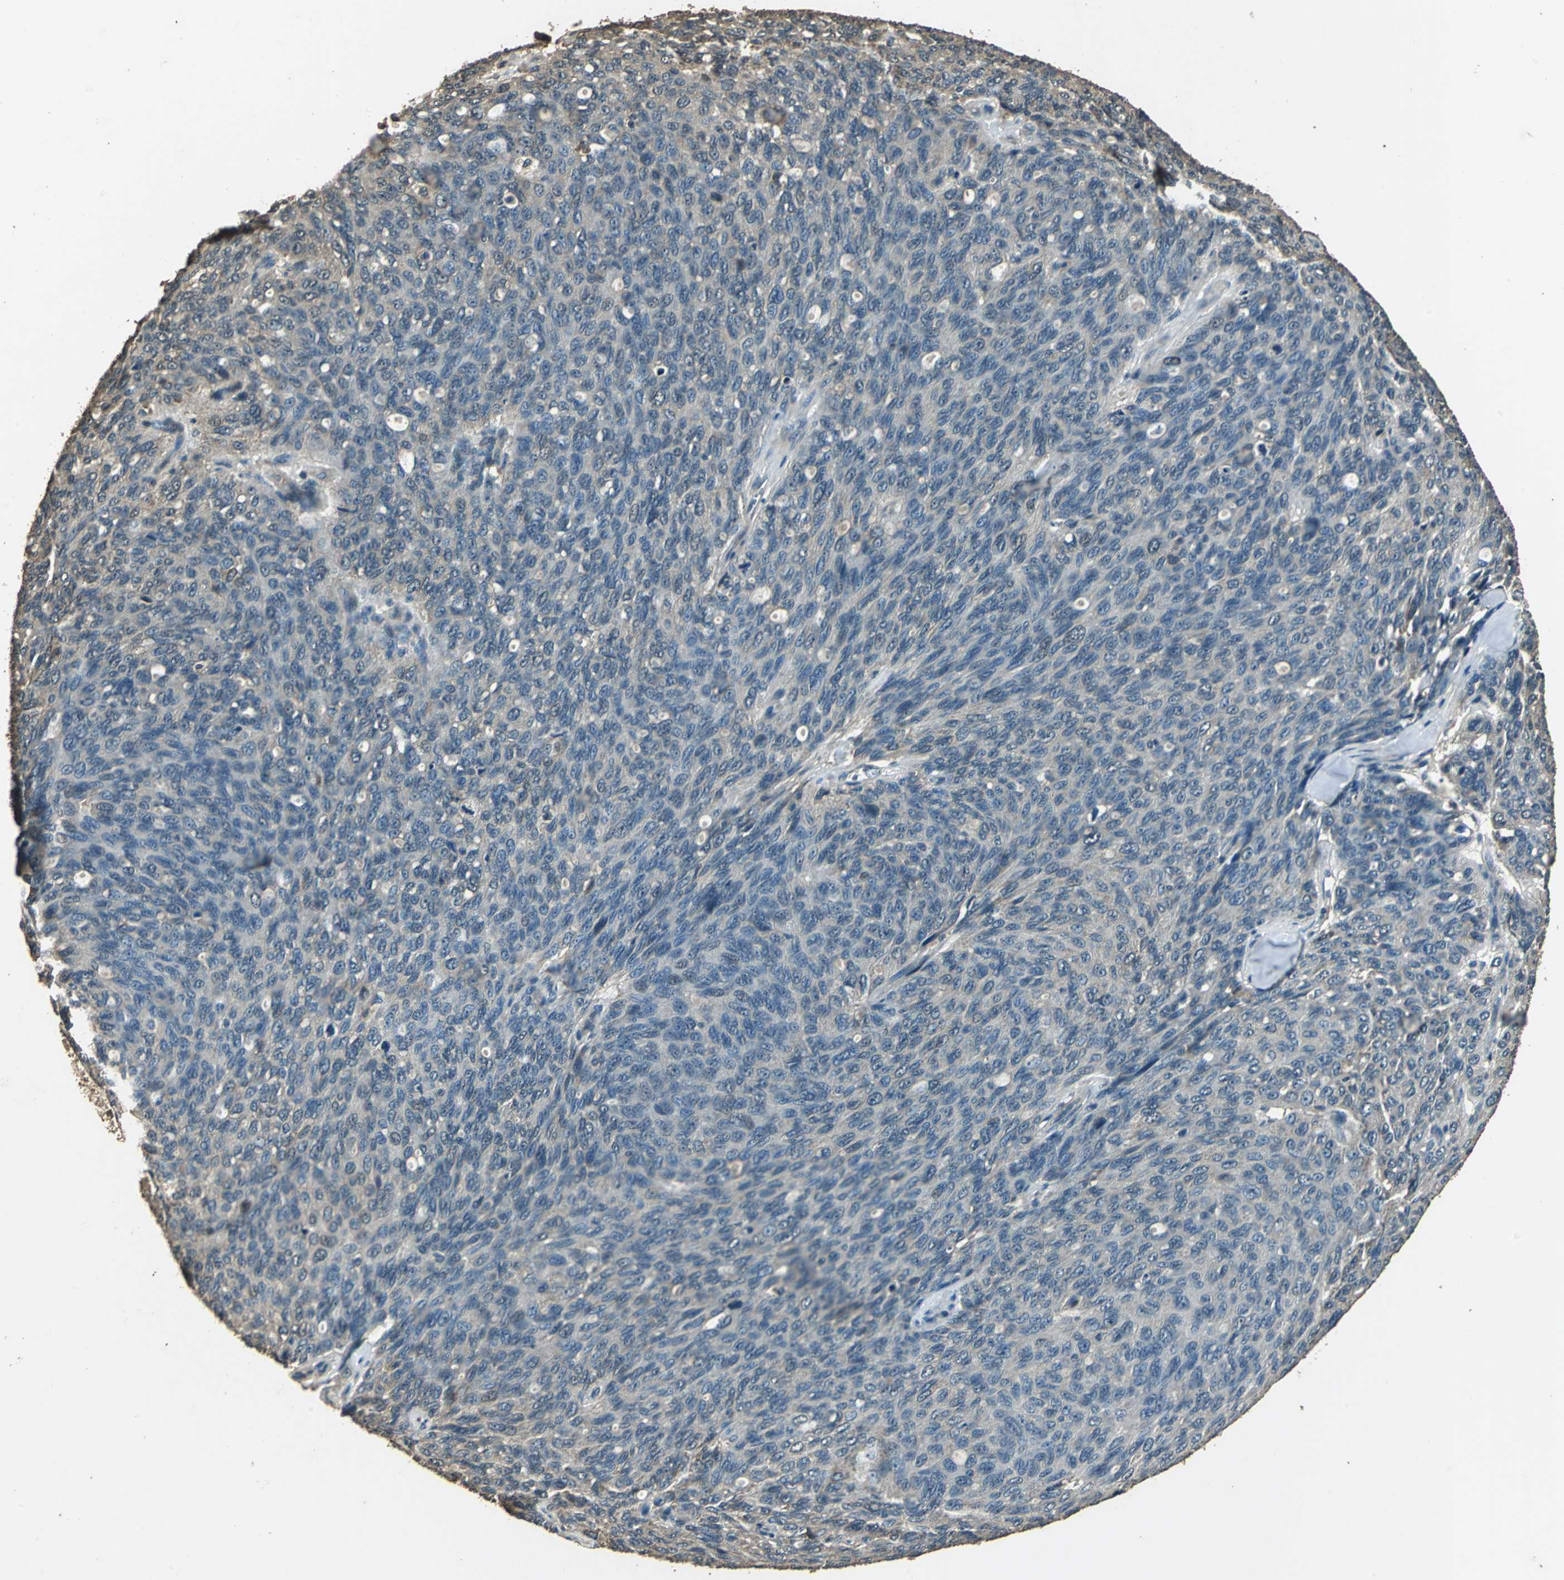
{"staining": {"intensity": "weak", "quantity": ">75%", "location": "cytoplasmic/membranous"}, "tissue": "ovarian cancer", "cell_type": "Tumor cells", "image_type": "cancer", "snomed": [{"axis": "morphology", "description": "Carcinoma, endometroid"}, {"axis": "topography", "description": "Ovary"}], "caption": "The immunohistochemical stain highlights weak cytoplasmic/membranous staining in tumor cells of endometroid carcinoma (ovarian) tissue.", "gene": "TMPRSS4", "patient": {"sex": "female", "age": 60}}